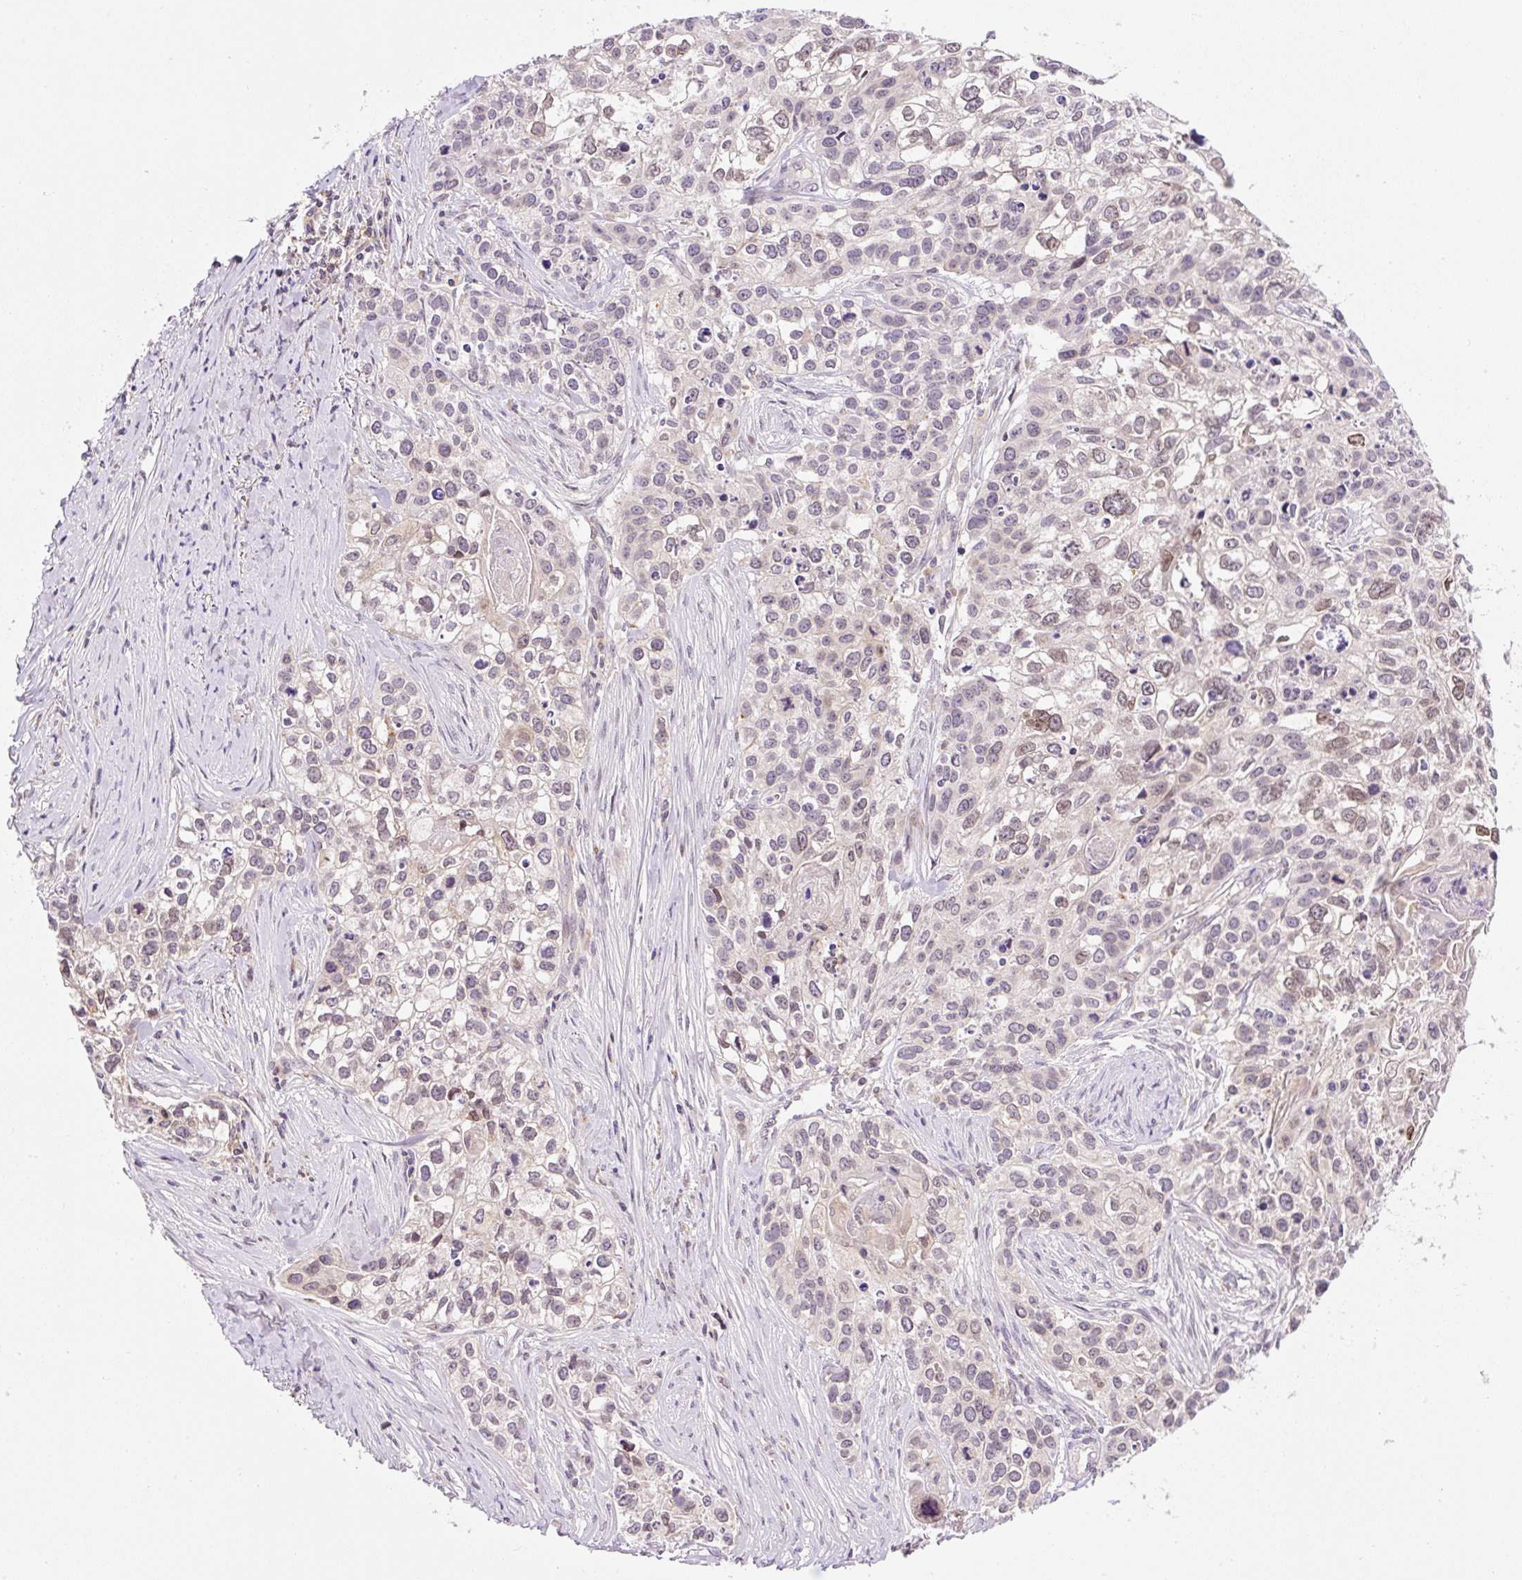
{"staining": {"intensity": "moderate", "quantity": "<25%", "location": "nuclear"}, "tissue": "lung cancer", "cell_type": "Tumor cells", "image_type": "cancer", "snomed": [{"axis": "morphology", "description": "Squamous cell carcinoma, NOS"}, {"axis": "topography", "description": "Lung"}], "caption": "A brown stain labels moderate nuclear positivity of a protein in human lung cancer (squamous cell carcinoma) tumor cells.", "gene": "CARD11", "patient": {"sex": "male", "age": 74}}